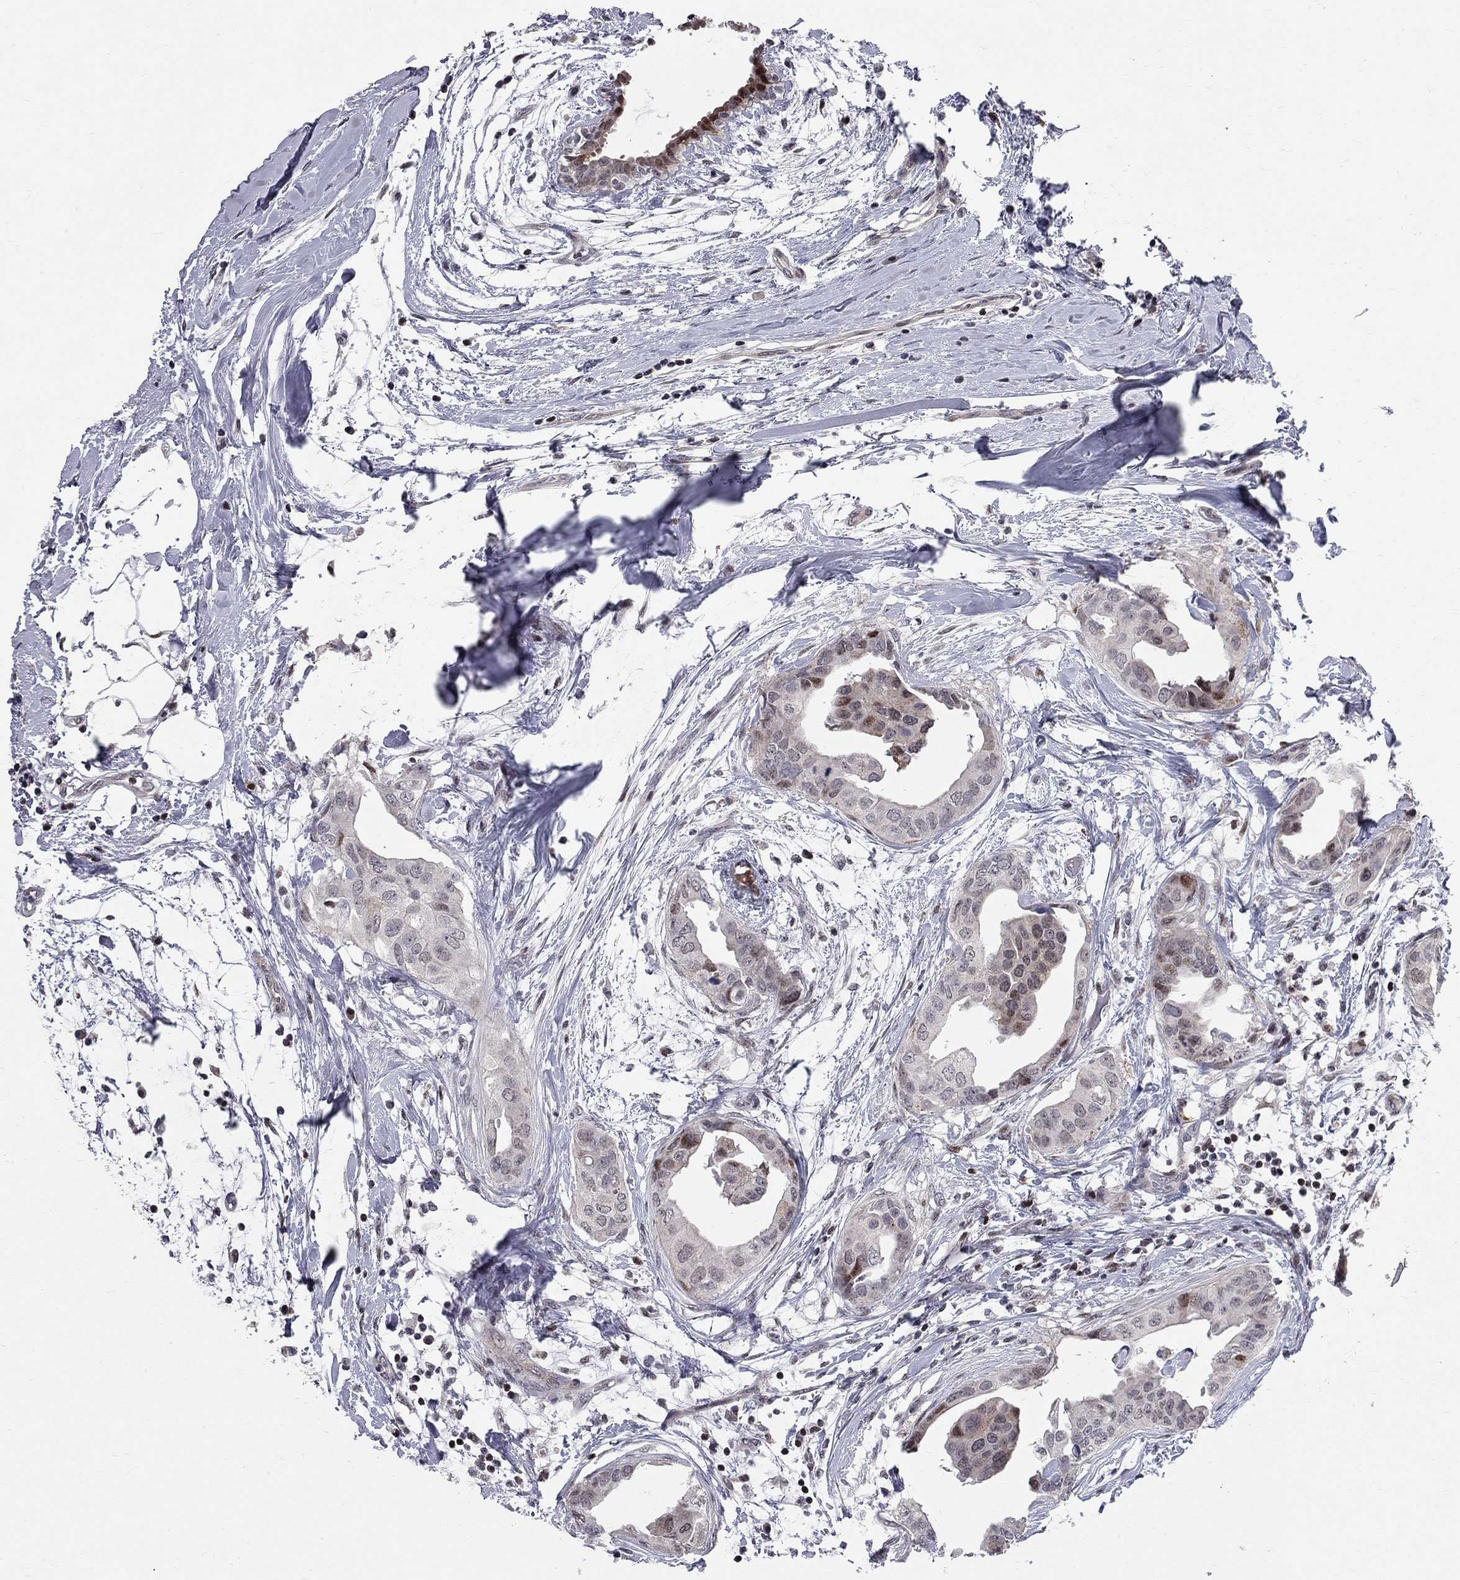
{"staining": {"intensity": "weak", "quantity": "<25%", "location": "nuclear"}, "tissue": "breast cancer", "cell_type": "Tumor cells", "image_type": "cancer", "snomed": [{"axis": "morphology", "description": "Normal tissue, NOS"}, {"axis": "morphology", "description": "Duct carcinoma"}, {"axis": "topography", "description": "Breast"}], "caption": "A photomicrograph of human infiltrating ductal carcinoma (breast) is negative for staining in tumor cells. (DAB immunohistochemistry visualized using brightfield microscopy, high magnification).", "gene": "HDAC3", "patient": {"sex": "female", "age": 40}}